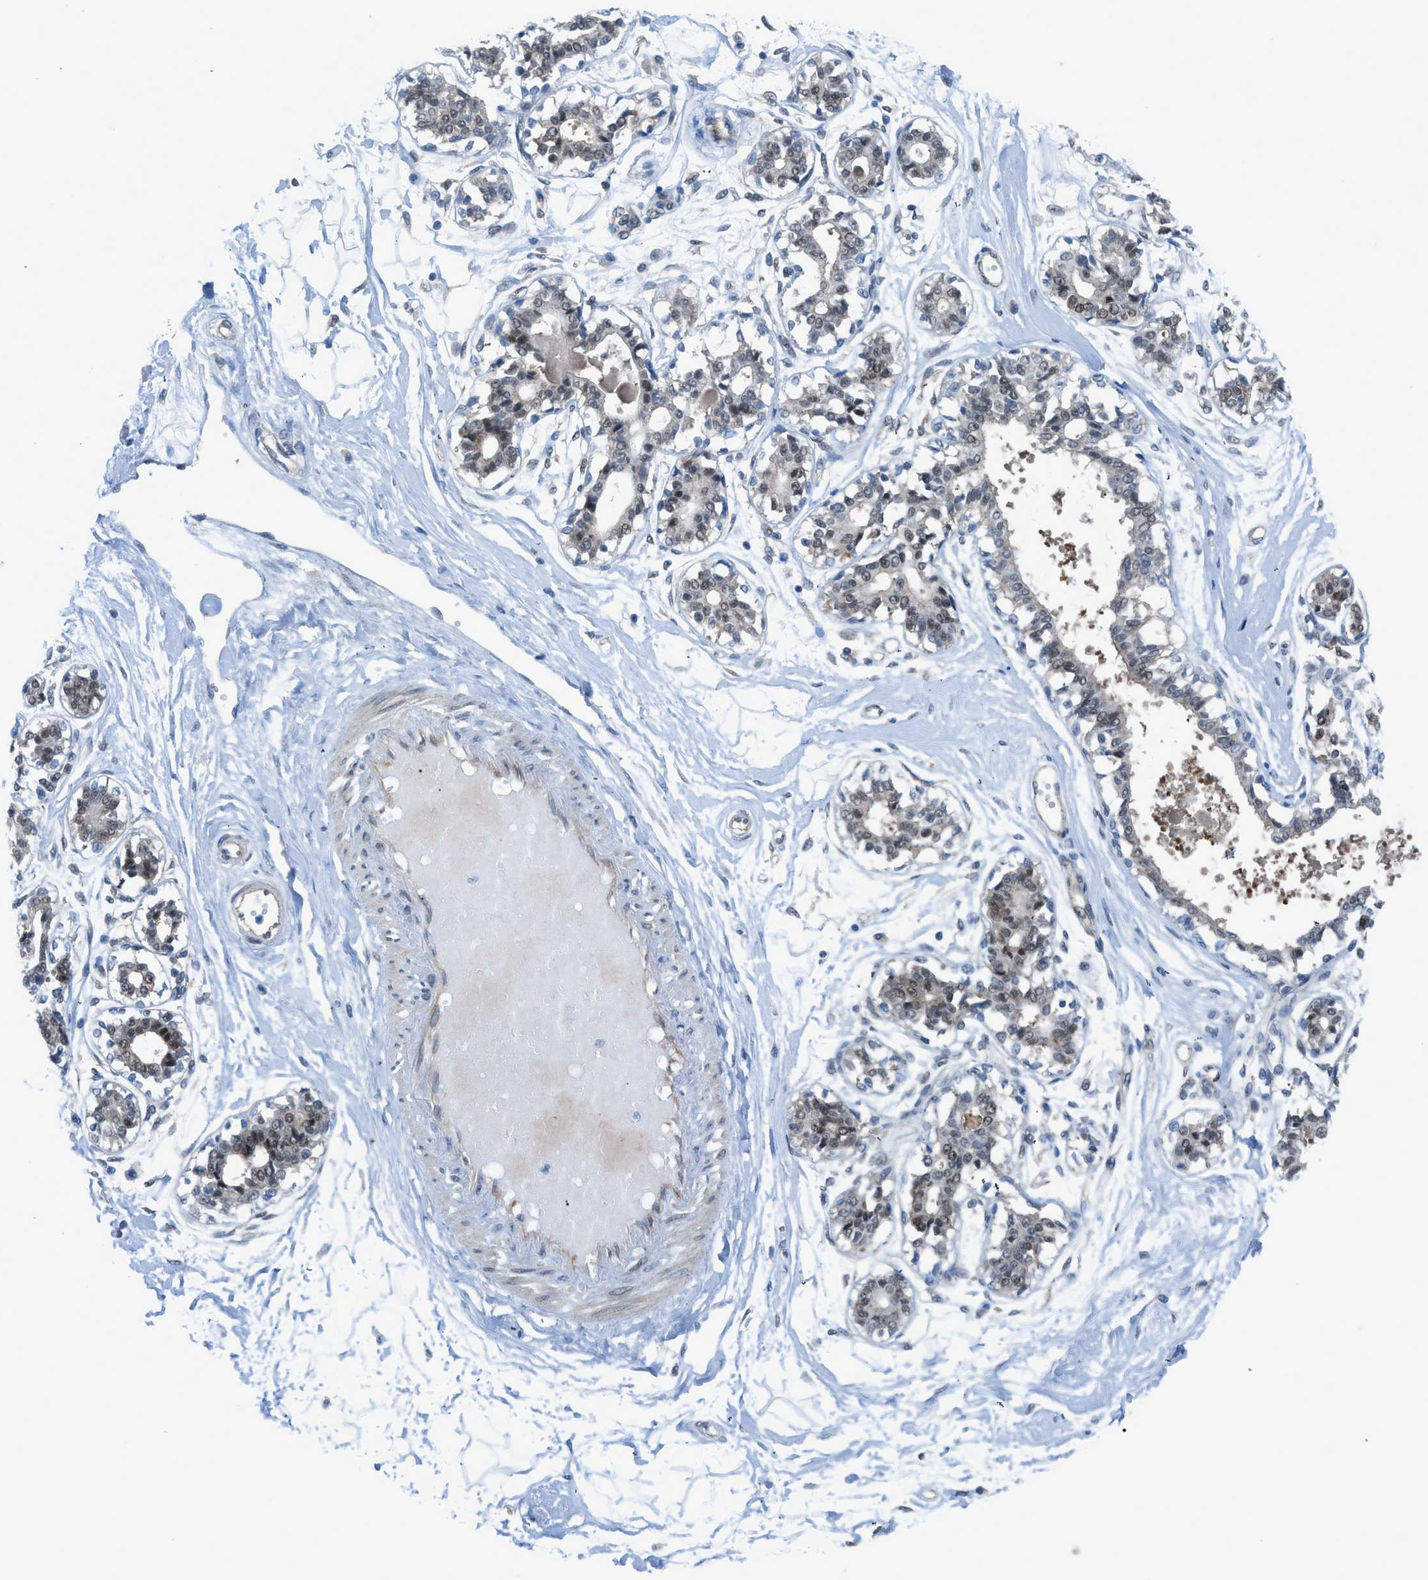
{"staining": {"intensity": "negative", "quantity": "none", "location": "none"}, "tissue": "breast", "cell_type": "Adipocytes", "image_type": "normal", "snomed": [{"axis": "morphology", "description": "Normal tissue, NOS"}, {"axis": "topography", "description": "Breast"}], "caption": "The histopathology image reveals no significant positivity in adipocytes of breast. Brightfield microscopy of IHC stained with DAB (3,3'-diaminobenzidine) (brown) and hematoxylin (blue), captured at high magnification.", "gene": "PRKN", "patient": {"sex": "female", "age": 45}}